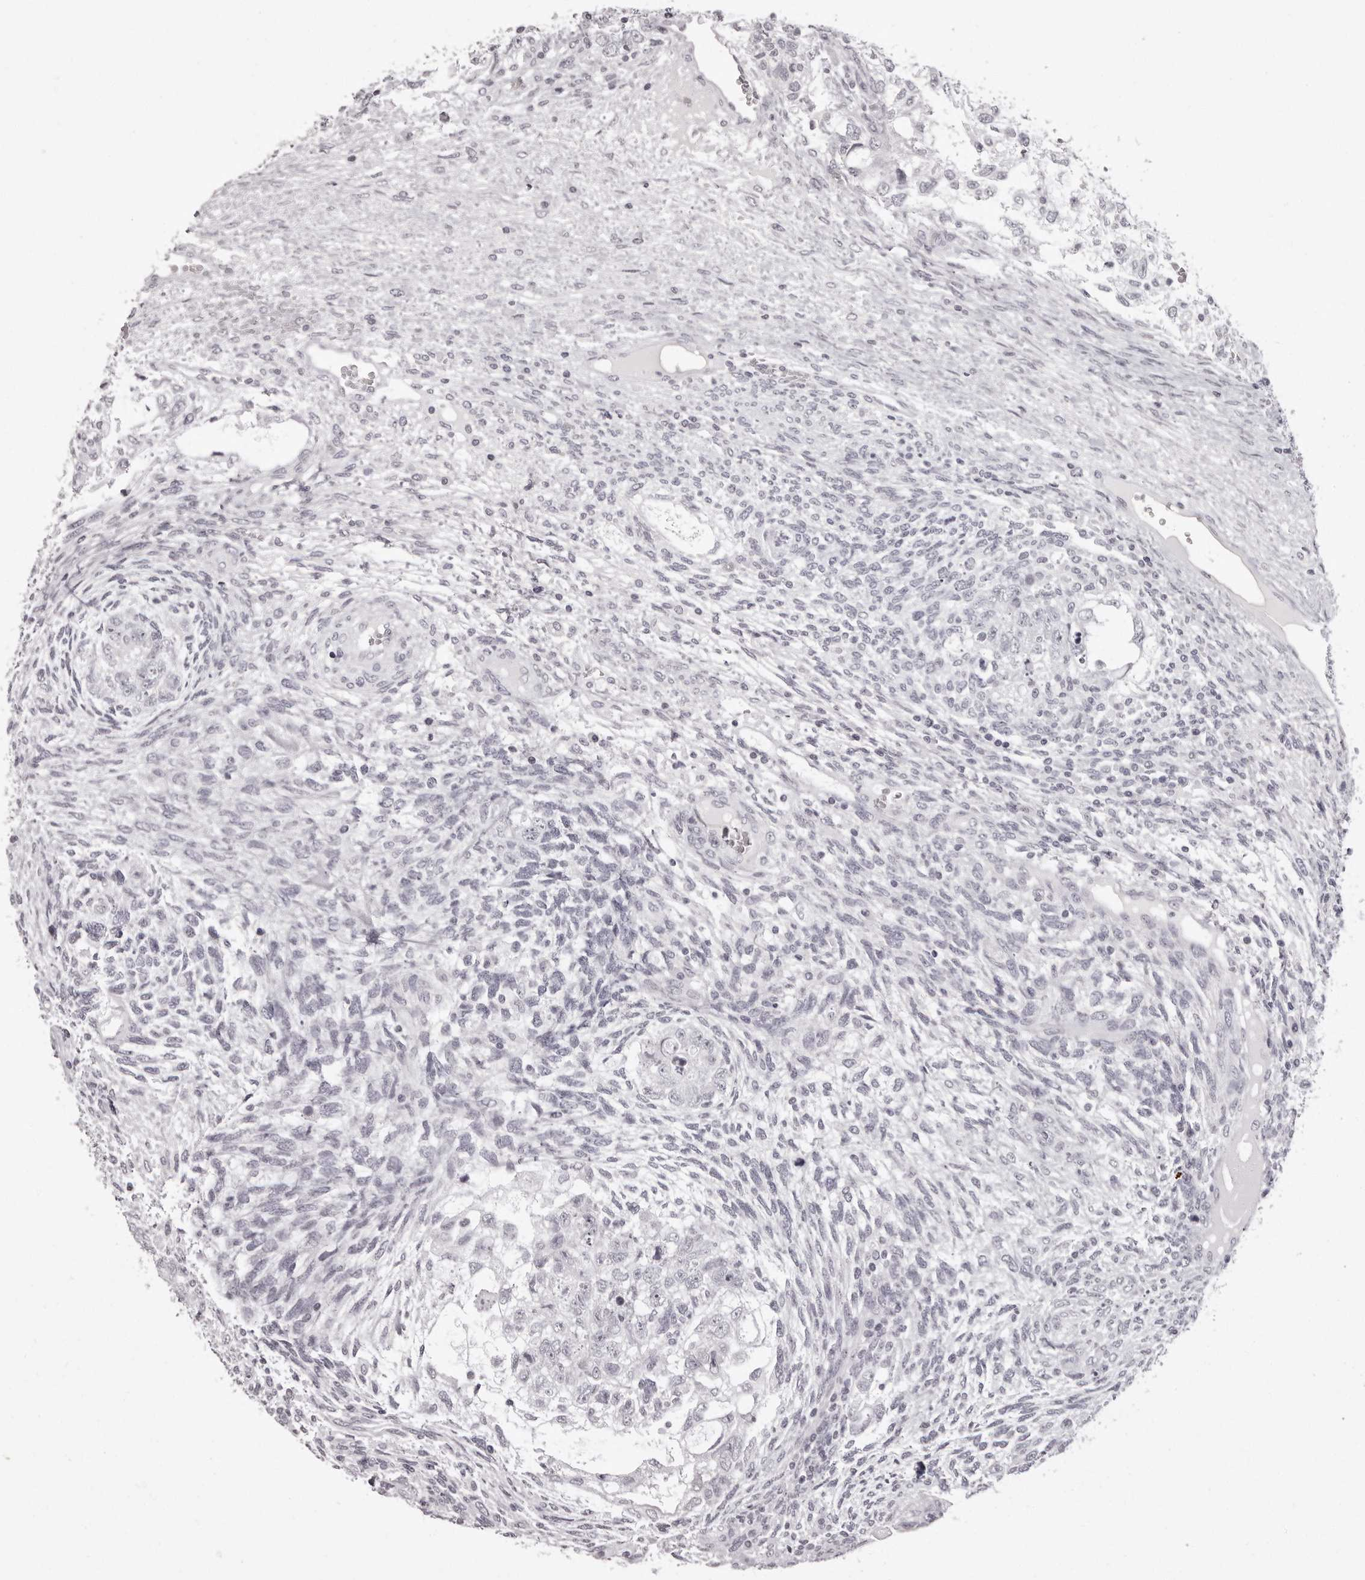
{"staining": {"intensity": "negative", "quantity": "none", "location": "none"}, "tissue": "testis cancer", "cell_type": "Tumor cells", "image_type": "cancer", "snomed": [{"axis": "morphology", "description": "Carcinoma, Embryonal, NOS"}, {"axis": "topography", "description": "Testis"}], "caption": "Immunohistochemistry (IHC) of testis cancer shows no staining in tumor cells. The staining was performed using DAB to visualize the protein expression in brown, while the nuclei were stained in blue with hematoxylin (Magnification: 20x).", "gene": "C8orf74", "patient": {"sex": "male", "age": 37}}